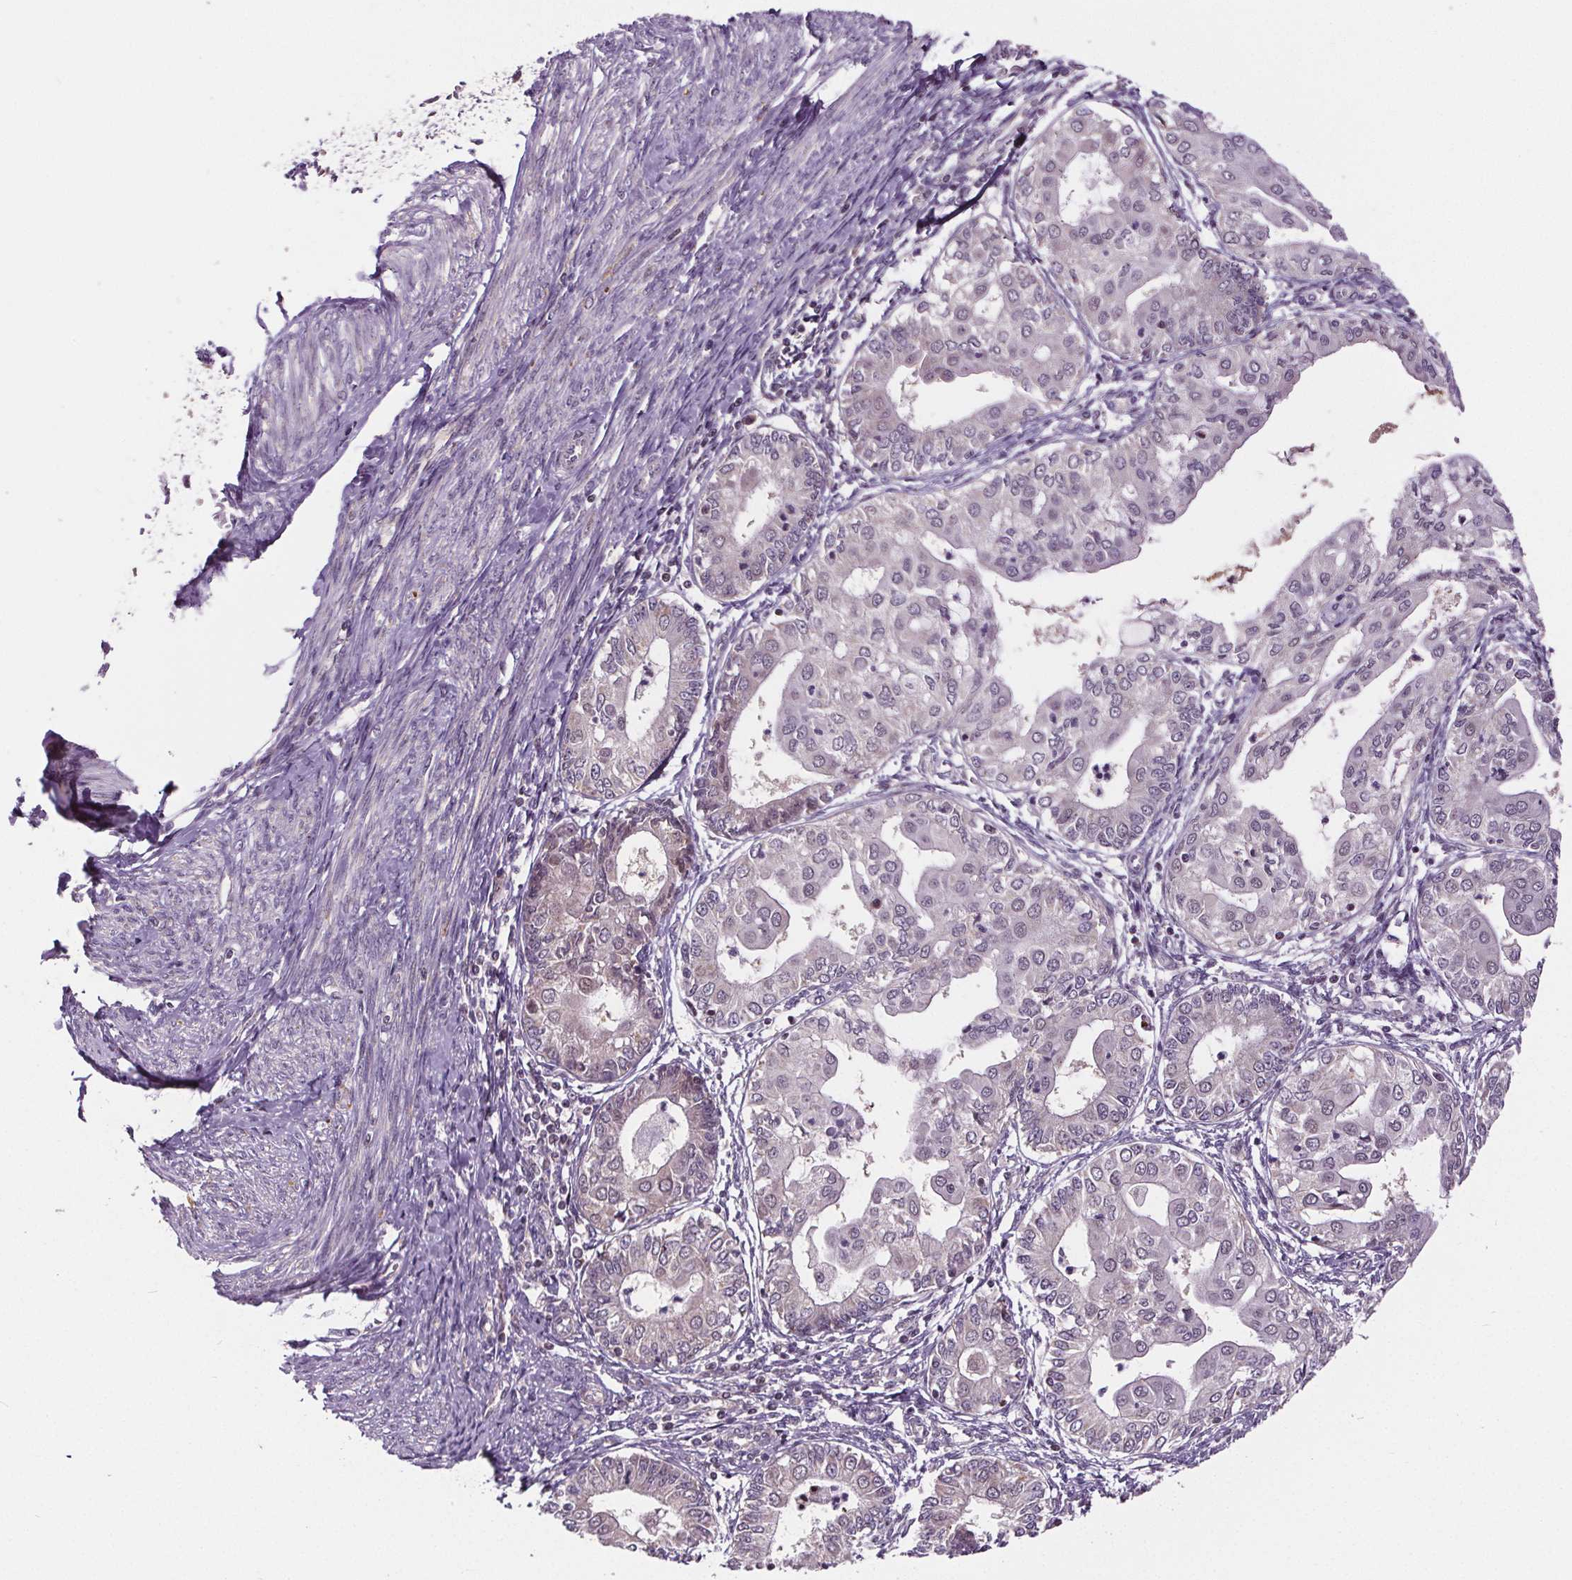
{"staining": {"intensity": "negative", "quantity": "none", "location": "none"}, "tissue": "endometrial cancer", "cell_type": "Tumor cells", "image_type": "cancer", "snomed": [{"axis": "morphology", "description": "Adenocarcinoma, NOS"}, {"axis": "topography", "description": "Endometrium"}], "caption": "The image shows no staining of tumor cells in endometrial cancer.", "gene": "SUCLA2", "patient": {"sex": "female", "age": 68}}